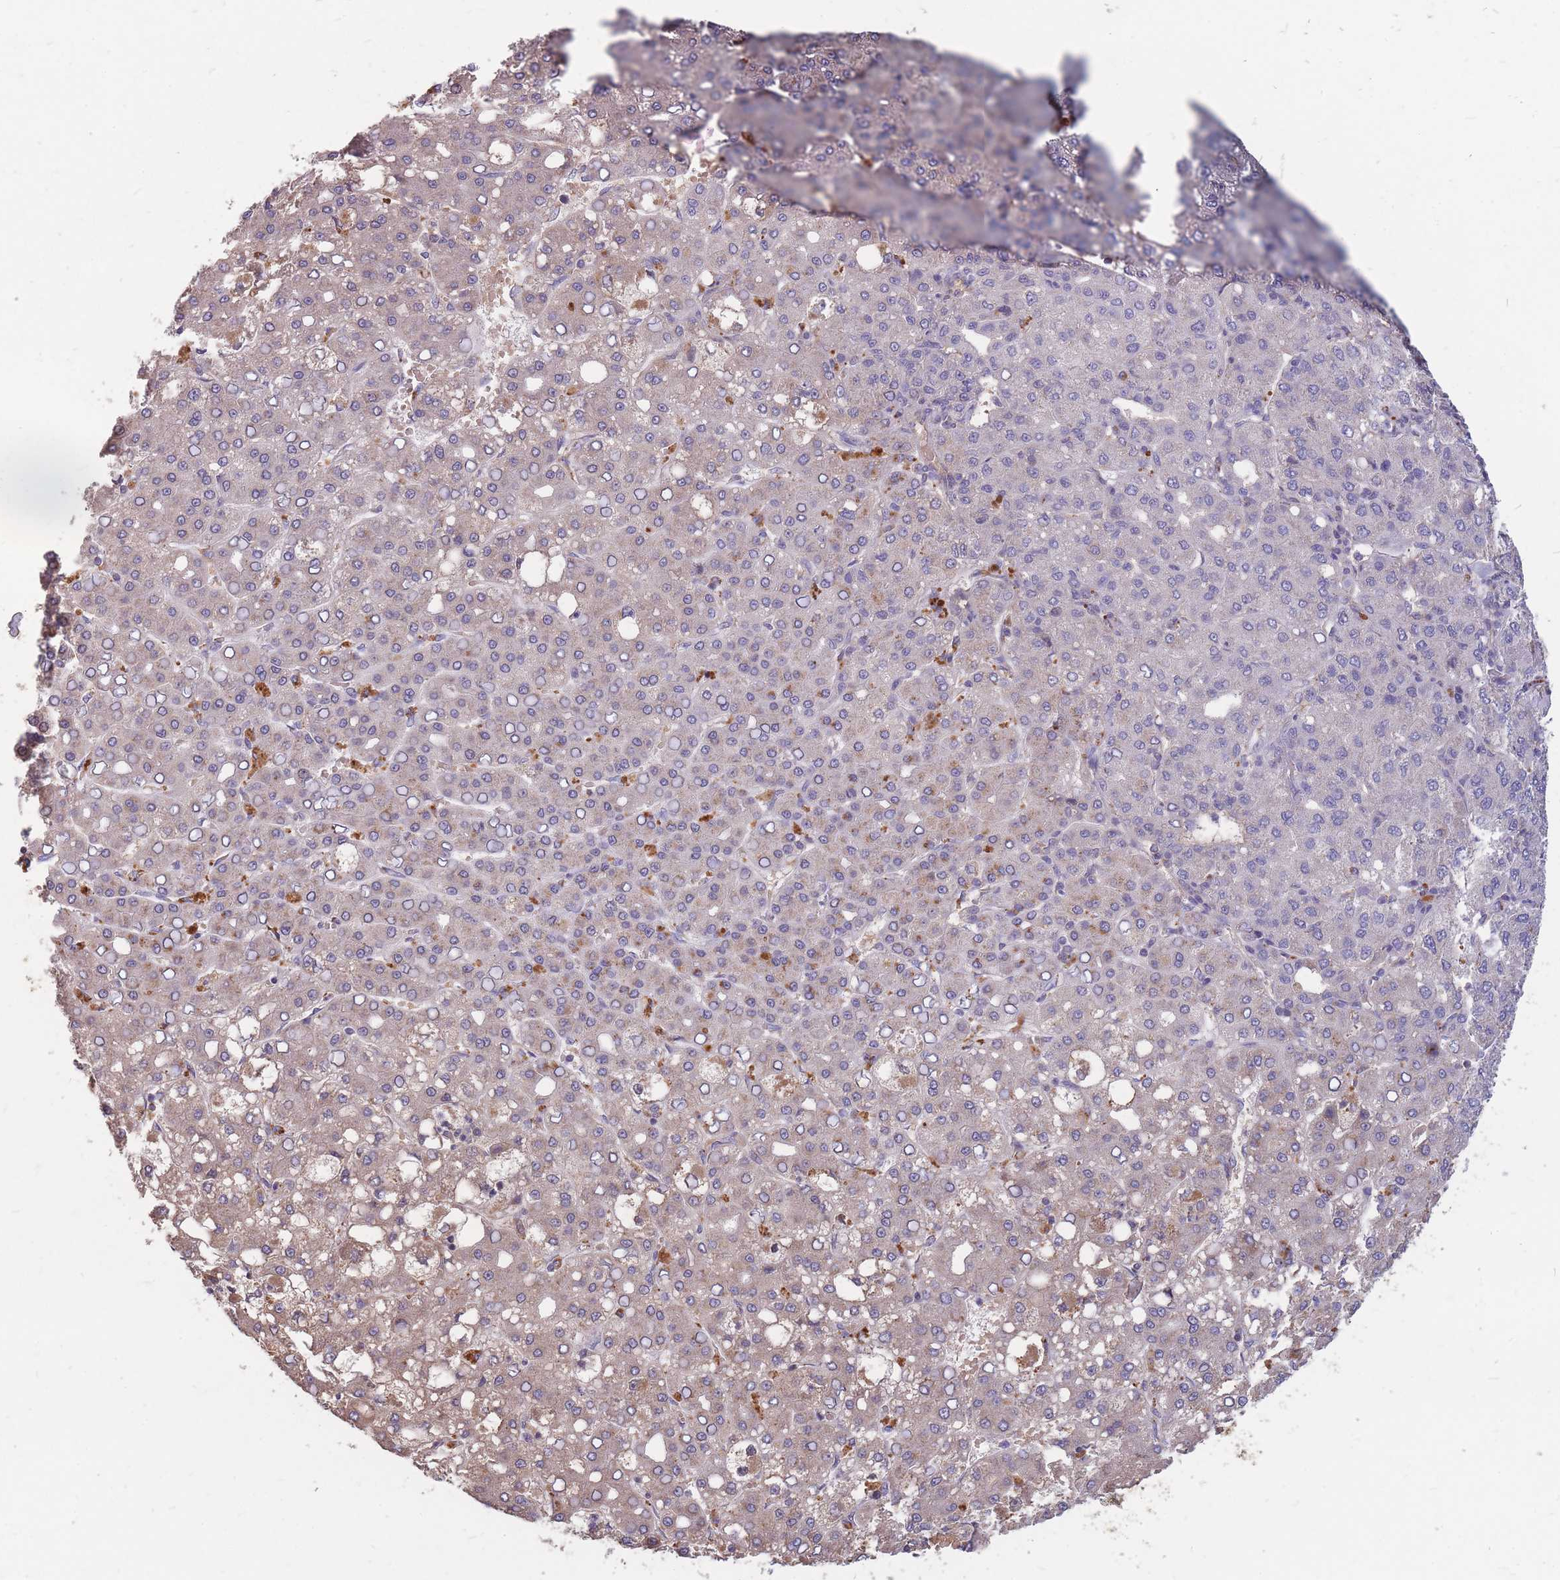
{"staining": {"intensity": "negative", "quantity": "none", "location": "none"}, "tissue": "liver cancer", "cell_type": "Tumor cells", "image_type": "cancer", "snomed": [{"axis": "morphology", "description": "Carcinoma, Hepatocellular, NOS"}, {"axis": "topography", "description": "Liver"}], "caption": "Immunohistochemical staining of liver cancer (hepatocellular carcinoma) displays no significant staining in tumor cells.", "gene": "PTPMT1", "patient": {"sex": "male", "age": 65}}